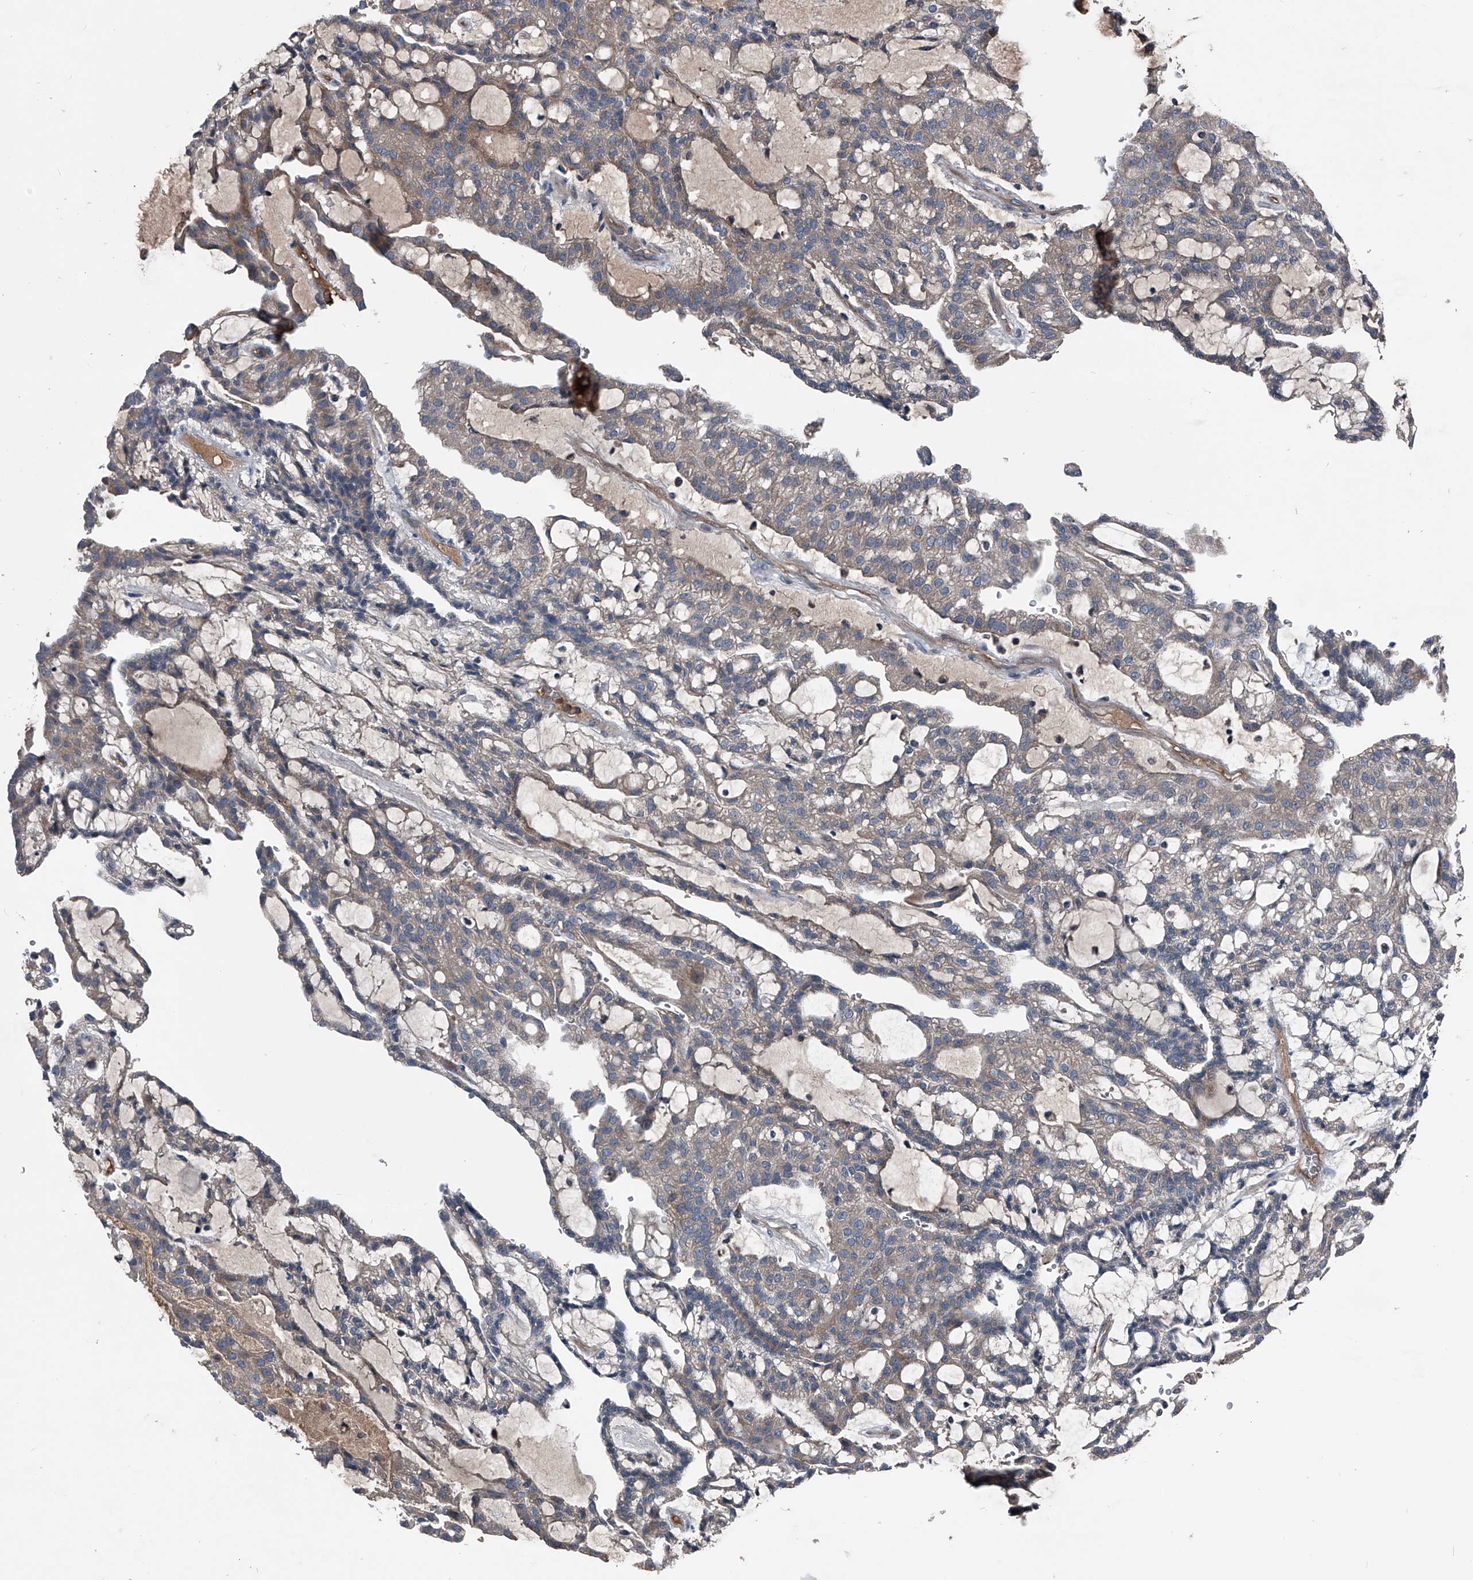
{"staining": {"intensity": "weak", "quantity": "25%-75%", "location": "cytoplasmic/membranous"}, "tissue": "renal cancer", "cell_type": "Tumor cells", "image_type": "cancer", "snomed": [{"axis": "morphology", "description": "Adenocarcinoma, NOS"}, {"axis": "topography", "description": "Kidney"}], "caption": "Immunohistochemical staining of human renal cancer (adenocarcinoma) demonstrates weak cytoplasmic/membranous protein staining in about 25%-75% of tumor cells.", "gene": "KIF13A", "patient": {"sex": "male", "age": 63}}